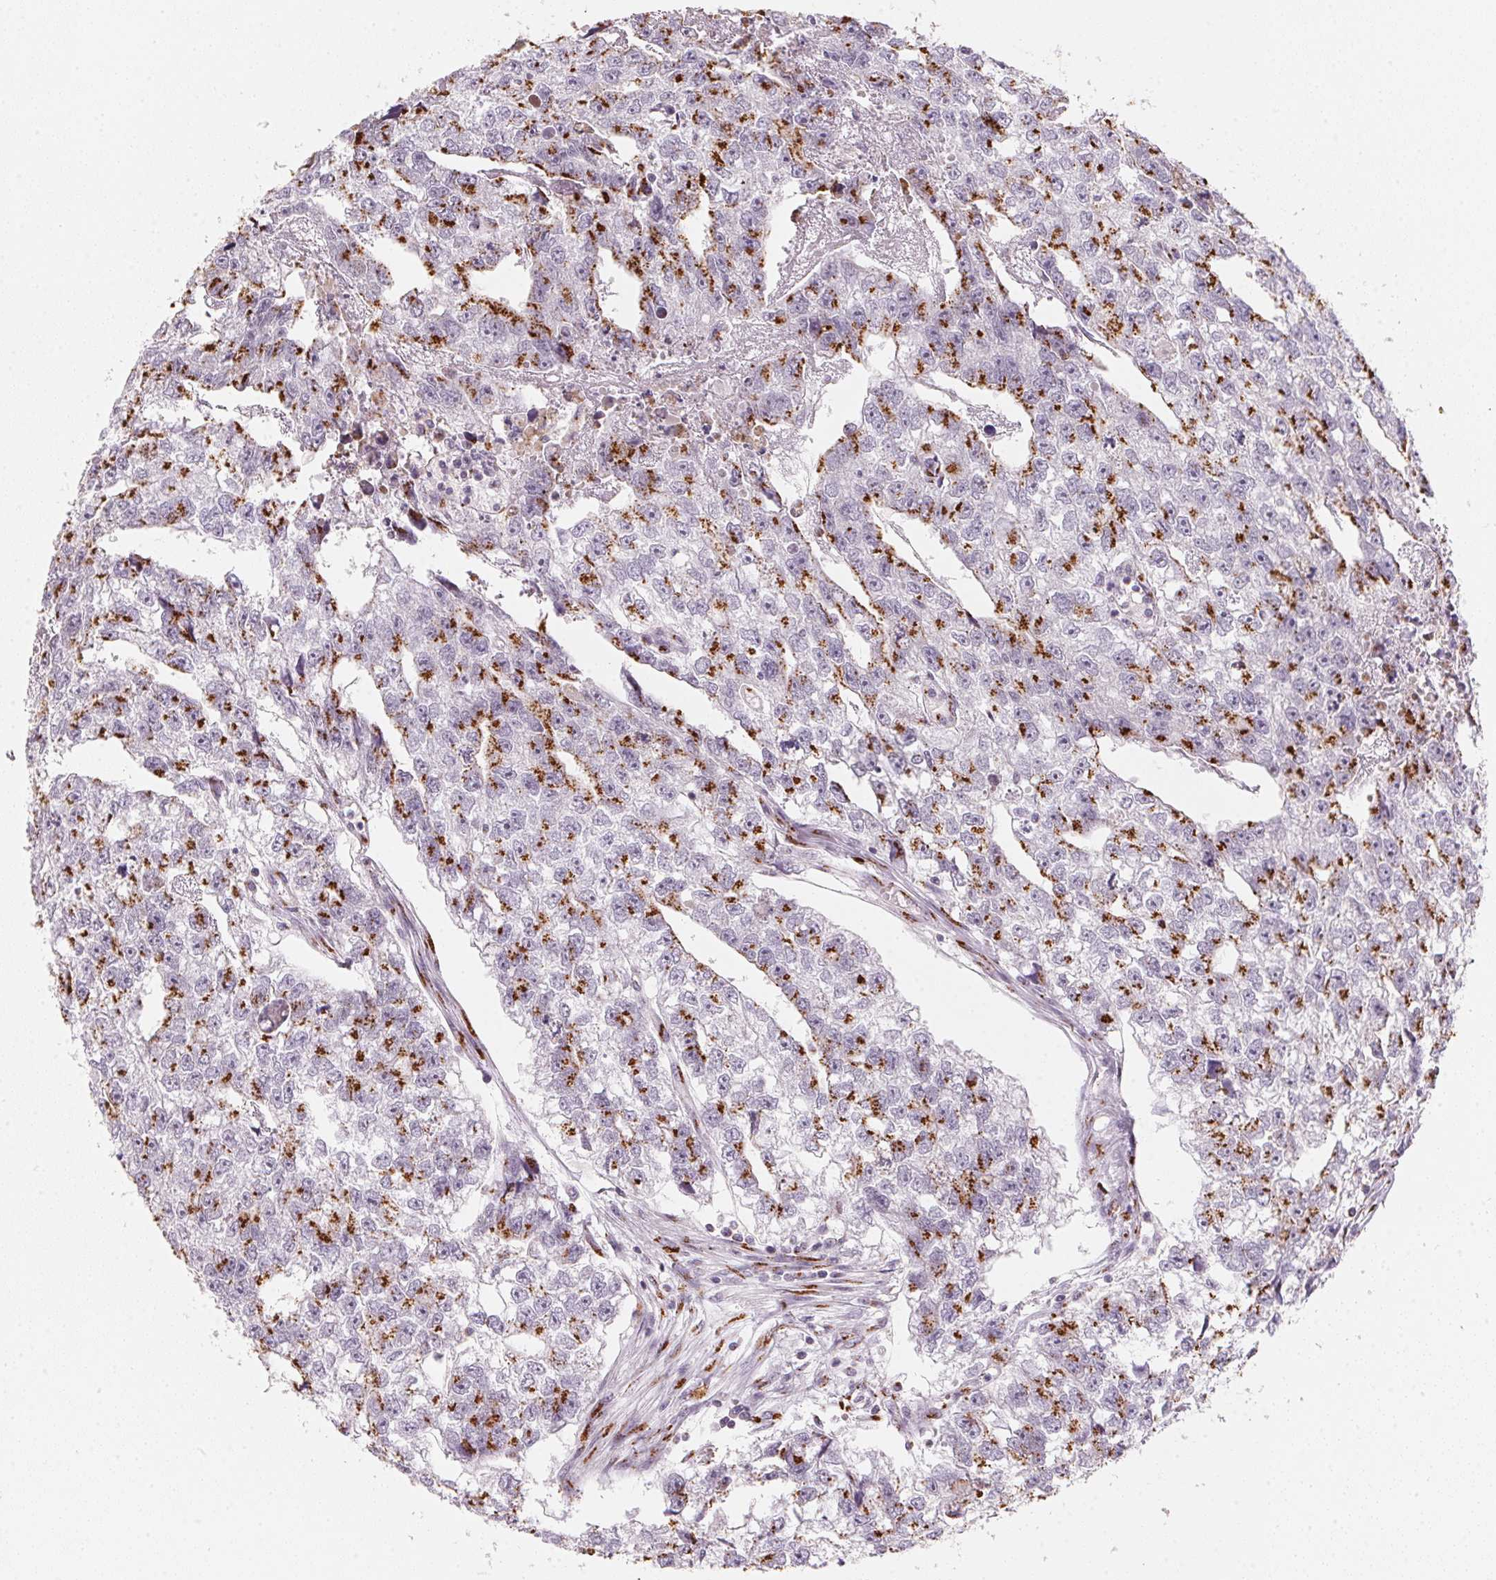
{"staining": {"intensity": "strong", "quantity": ">75%", "location": "cytoplasmic/membranous"}, "tissue": "testis cancer", "cell_type": "Tumor cells", "image_type": "cancer", "snomed": [{"axis": "morphology", "description": "Carcinoma, Embryonal, NOS"}, {"axis": "morphology", "description": "Teratoma, malignant, NOS"}, {"axis": "topography", "description": "Testis"}], "caption": "About >75% of tumor cells in testis embryonal carcinoma show strong cytoplasmic/membranous protein expression as visualized by brown immunohistochemical staining.", "gene": "RAB22A", "patient": {"sex": "male", "age": 44}}